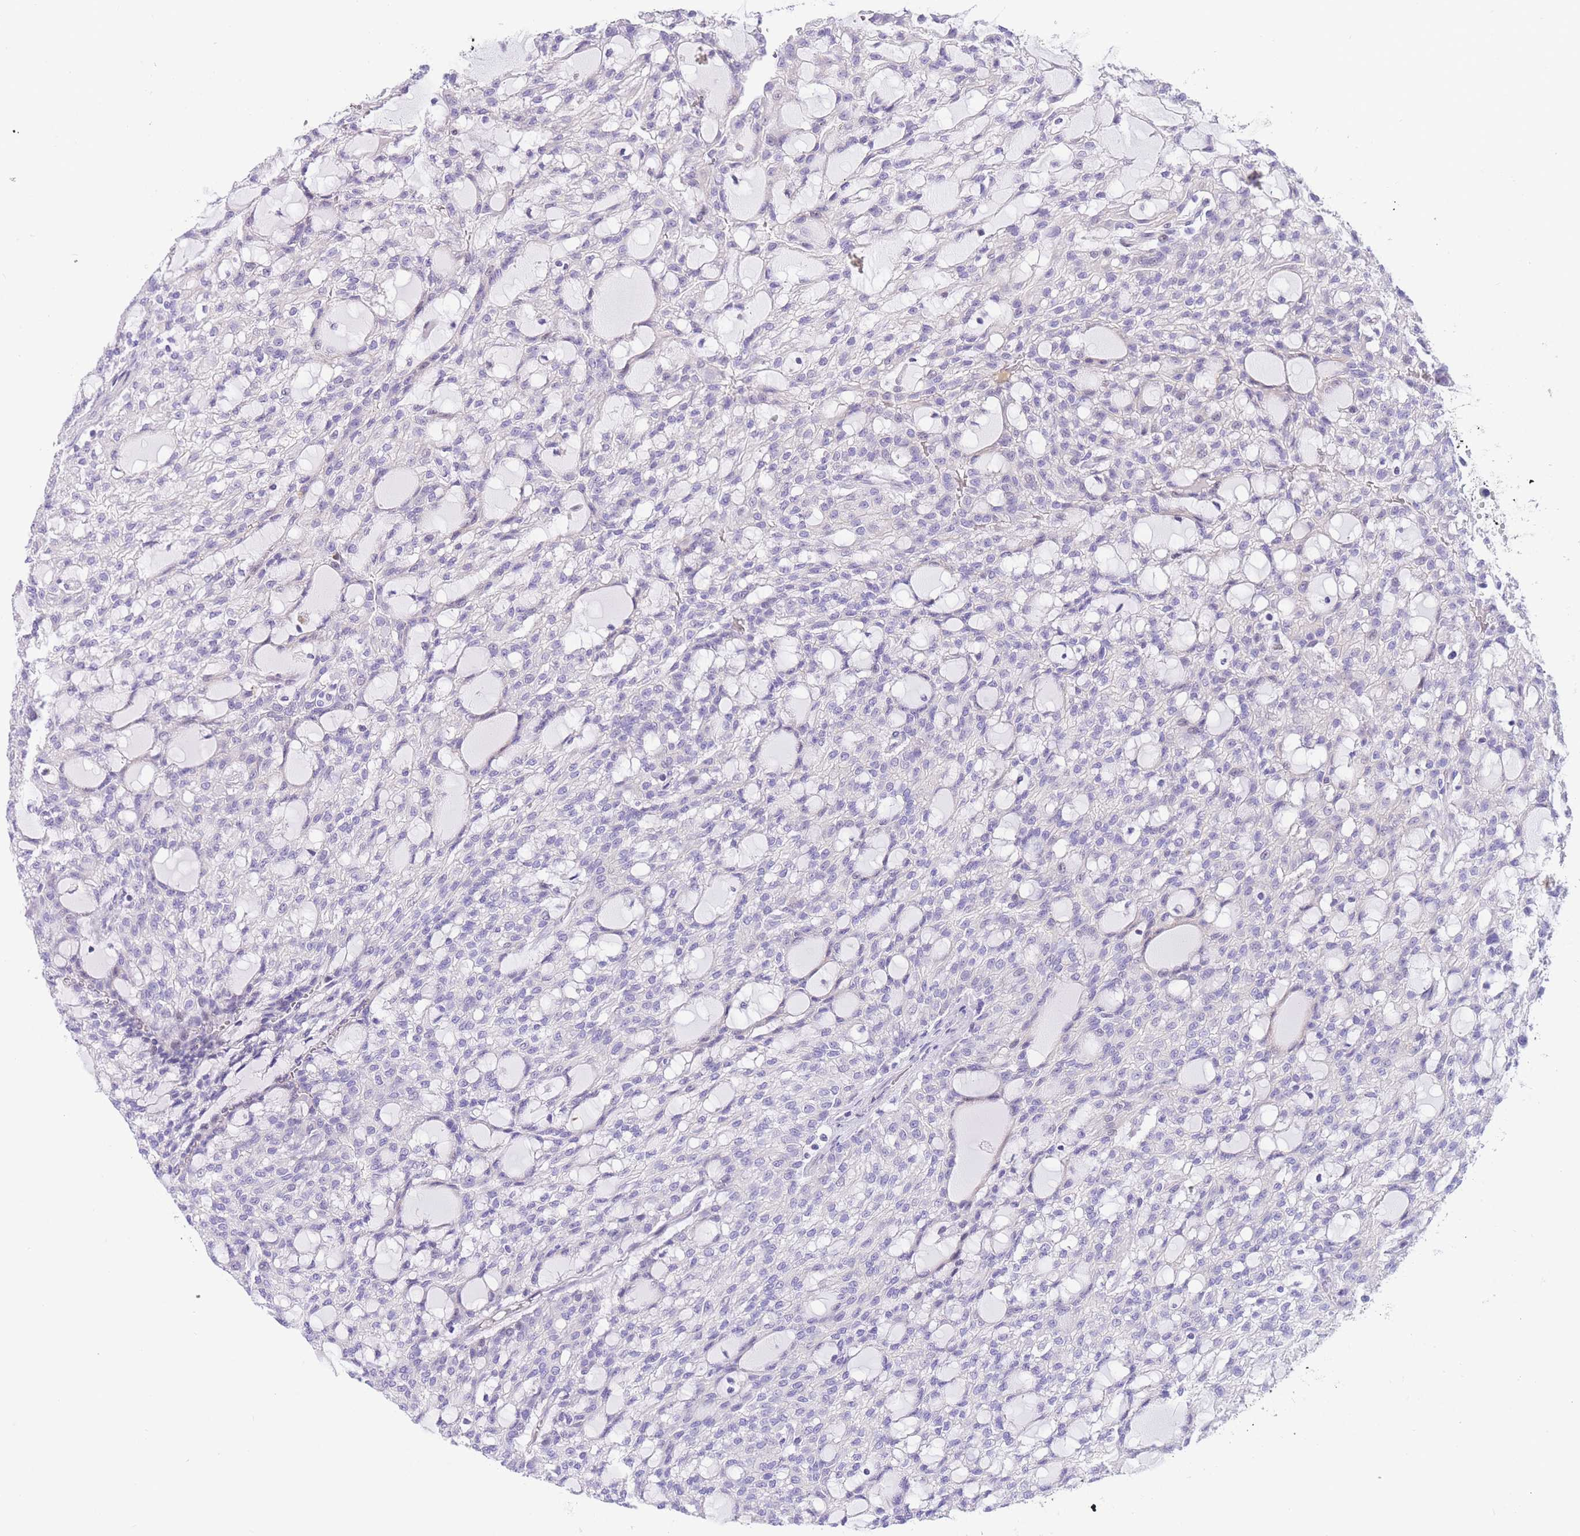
{"staining": {"intensity": "negative", "quantity": "none", "location": "none"}, "tissue": "renal cancer", "cell_type": "Tumor cells", "image_type": "cancer", "snomed": [{"axis": "morphology", "description": "Adenocarcinoma, NOS"}, {"axis": "topography", "description": "Kidney"}], "caption": "Tumor cells show no significant protein positivity in renal cancer.", "gene": "TIFAB", "patient": {"sex": "male", "age": 63}}